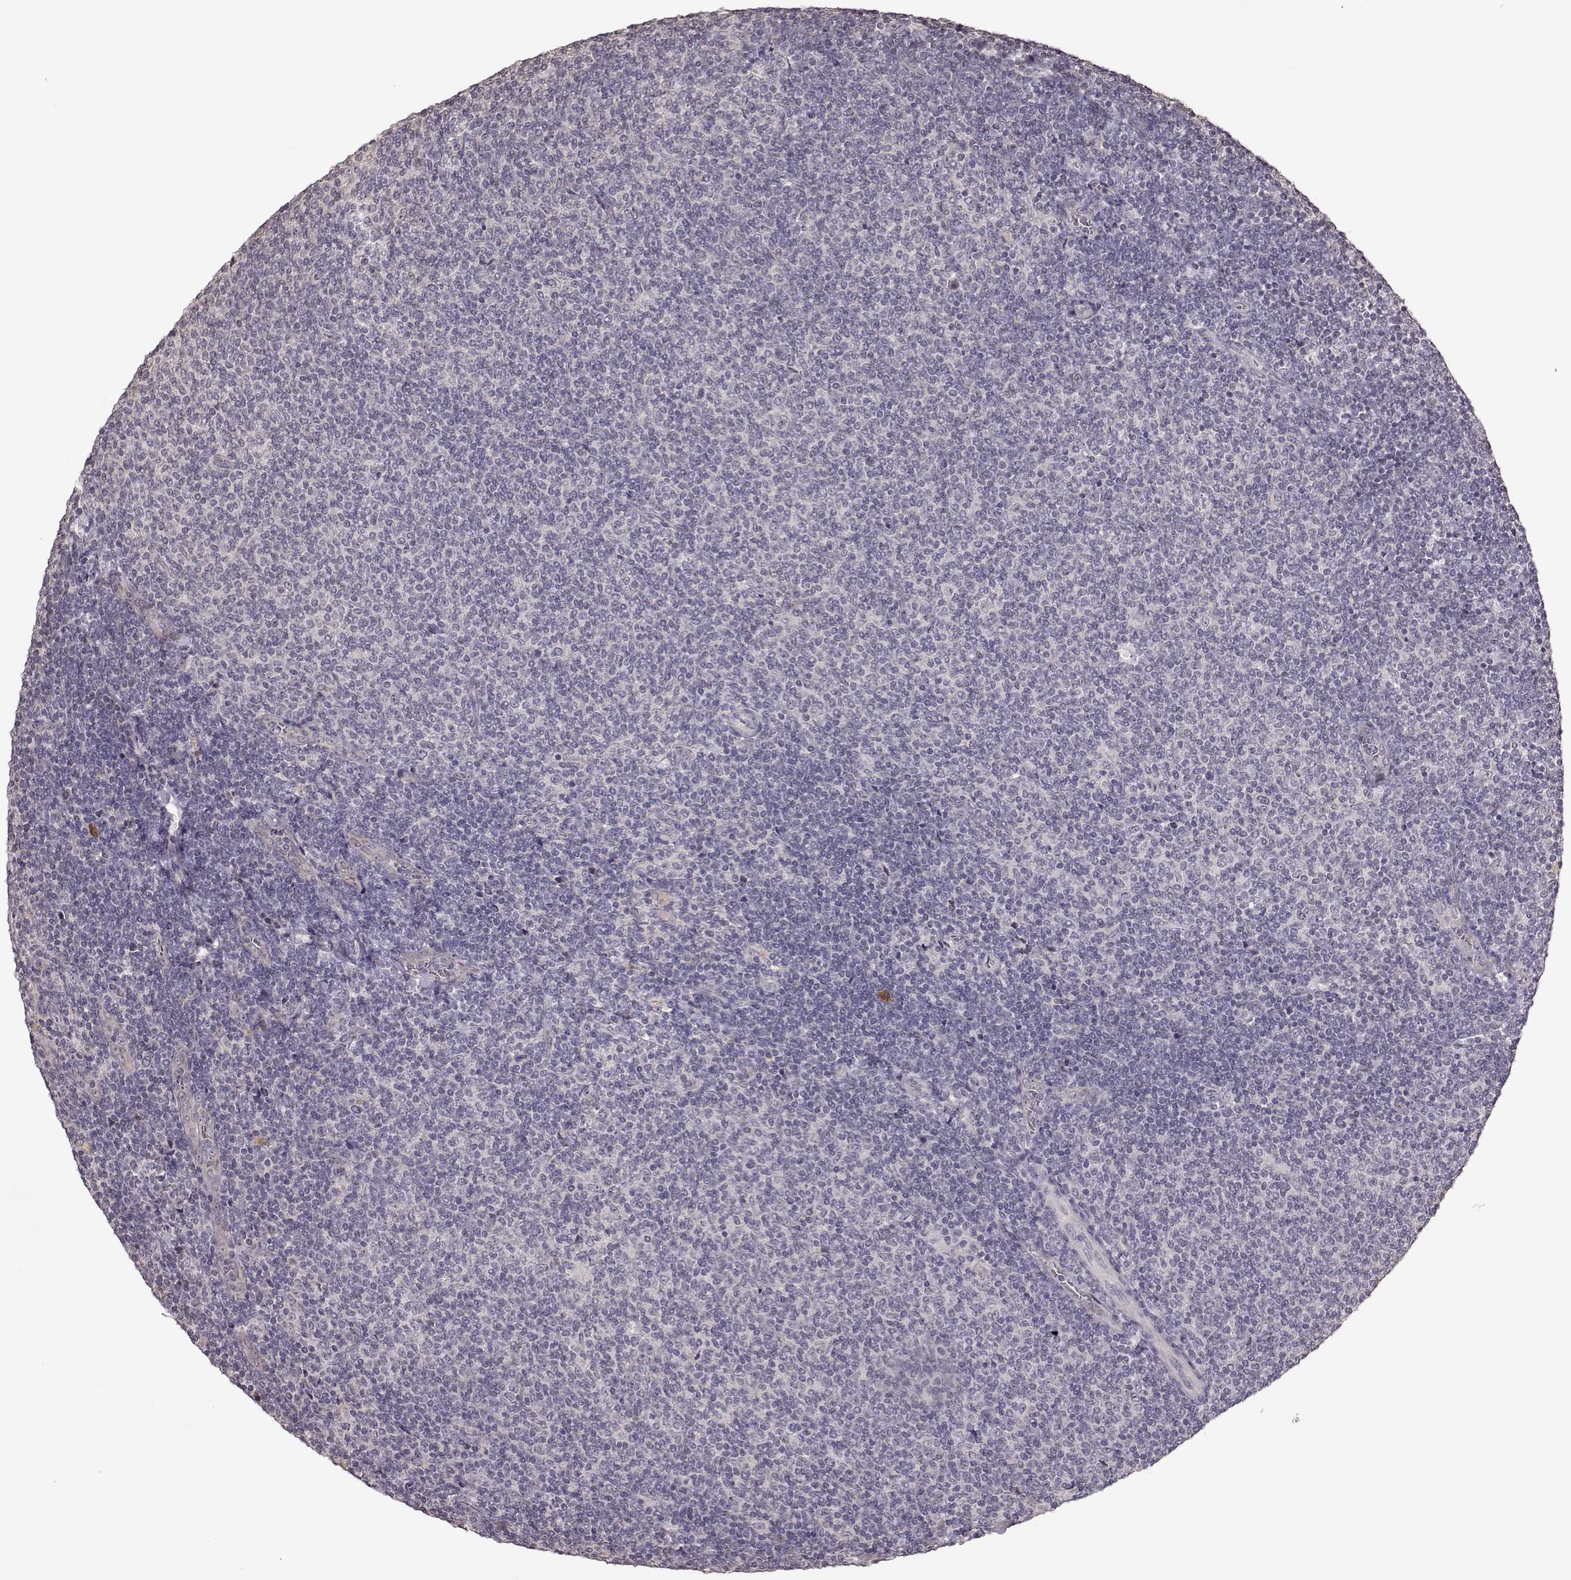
{"staining": {"intensity": "negative", "quantity": "none", "location": "none"}, "tissue": "lymphoma", "cell_type": "Tumor cells", "image_type": "cancer", "snomed": [{"axis": "morphology", "description": "Malignant lymphoma, non-Hodgkin's type, Low grade"}, {"axis": "topography", "description": "Lymph node"}], "caption": "IHC of malignant lymphoma, non-Hodgkin's type (low-grade) exhibits no staining in tumor cells.", "gene": "CRB1", "patient": {"sex": "male", "age": 52}}